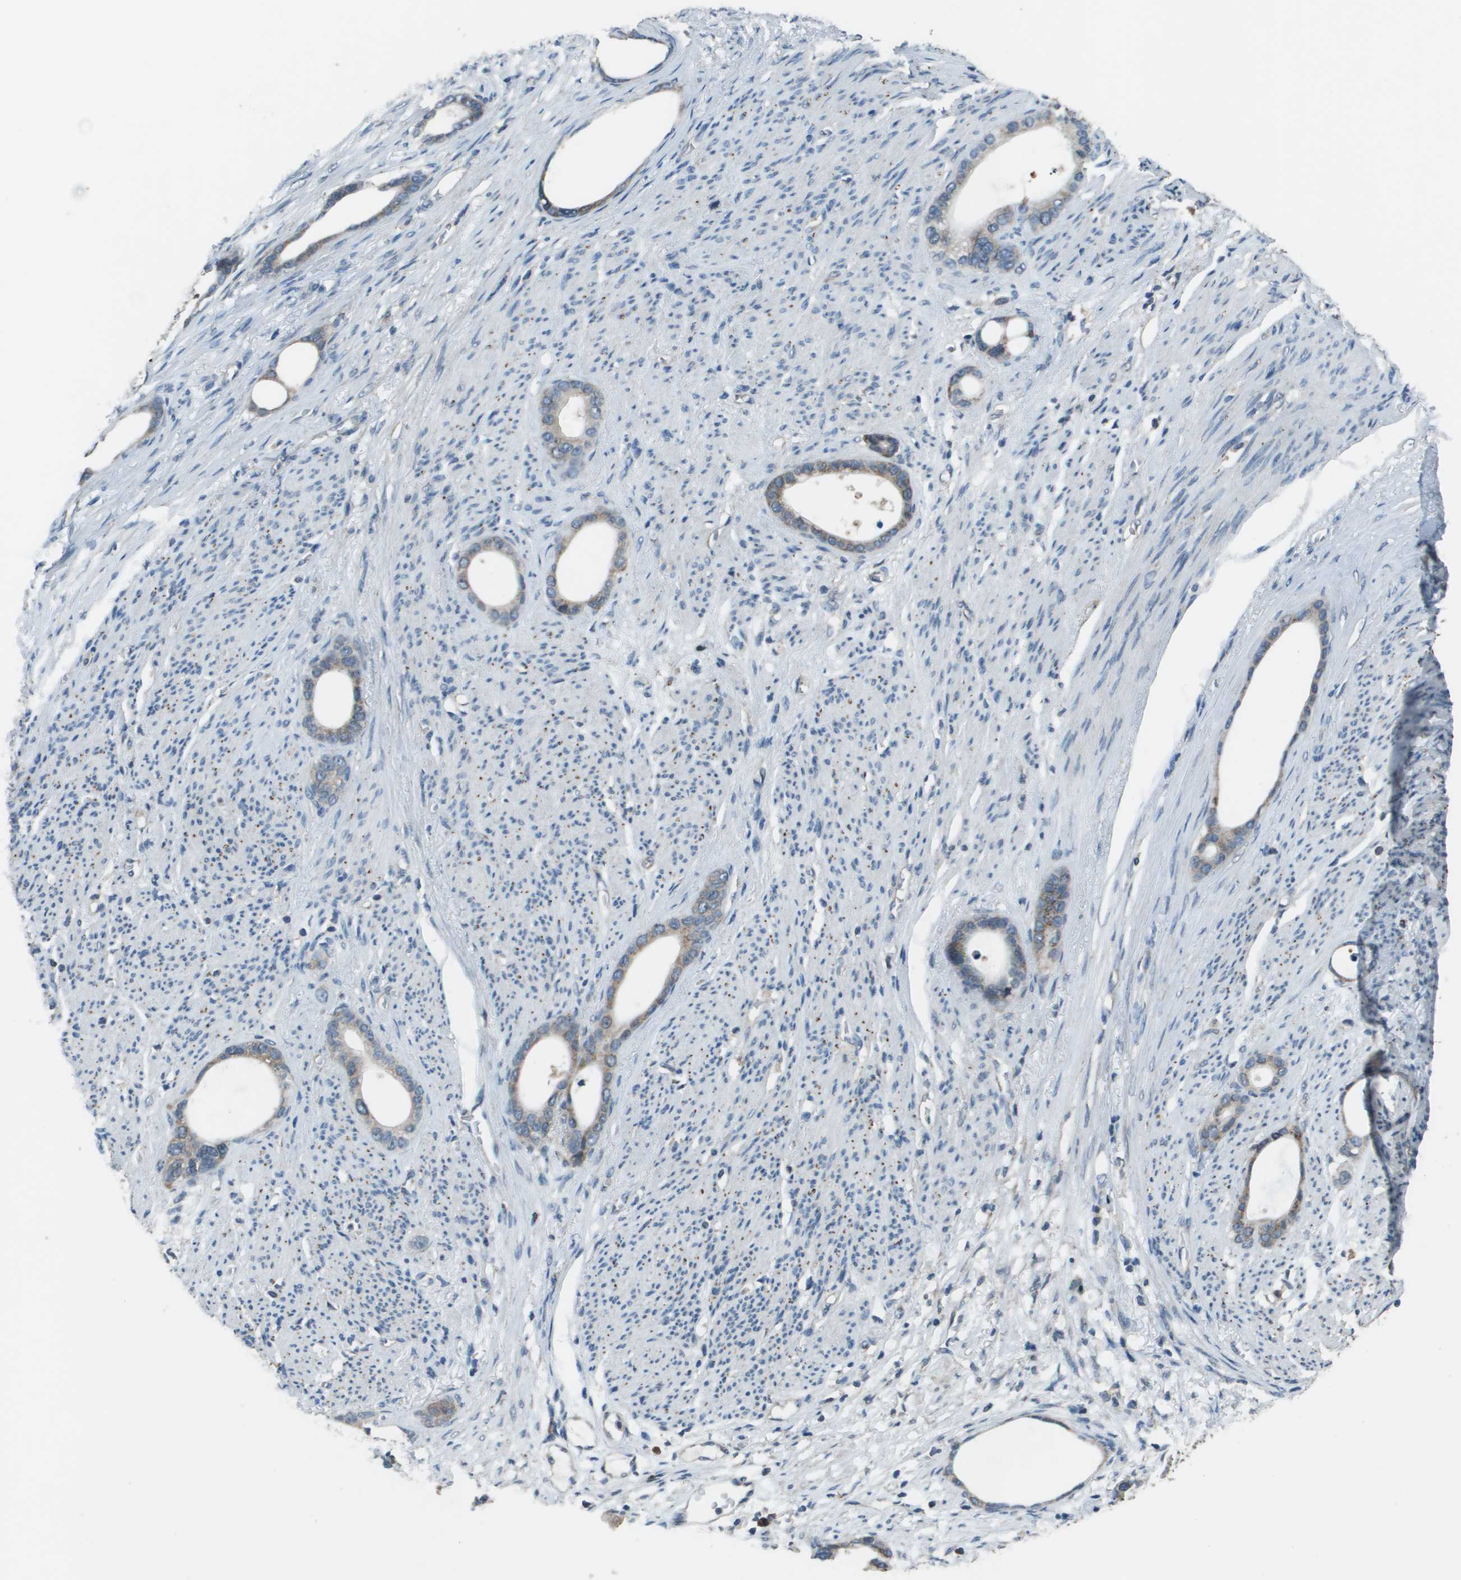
{"staining": {"intensity": "weak", "quantity": "<25%", "location": "cytoplasmic/membranous"}, "tissue": "stomach cancer", "cell_type": "Tumor cells", "image_type": "cancer", "snomed": [{"axis": "morphology", "description": "Adenocarcinoma, NOS"}, {"axis": "topography", "description": "Stomach"}], "caption": "Micrograph shows no significant protein staining in tumor cells of stomach adenocarcinoma.", "gene": "GOSR2", "patient": {"sex": "female", "age": 75}}